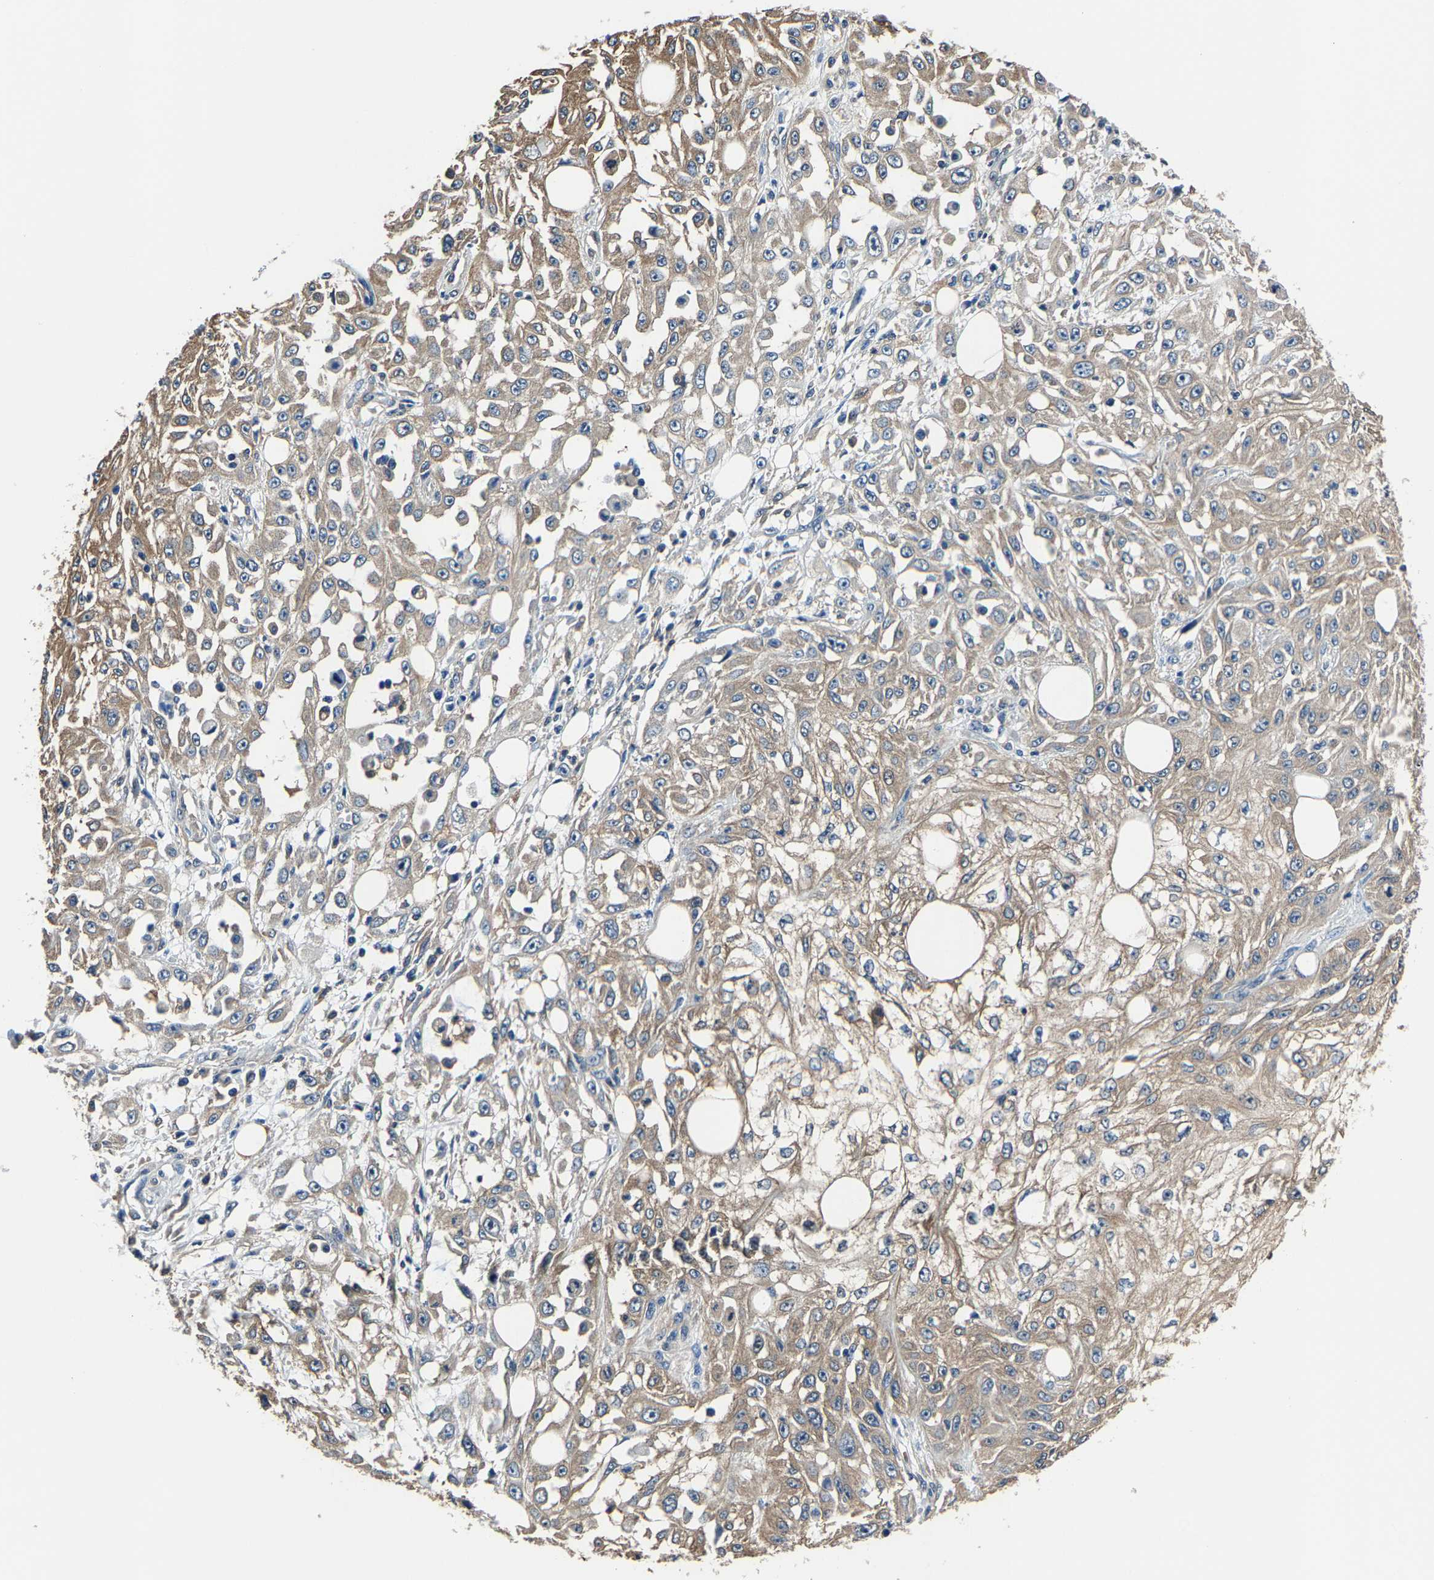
{"staining": {"intensity": "weak", "quantity": ">75%", "location": "cytoplasmic/membranous"}, "tissue": "skin cancer", "cell_type": "Tumor cells", "image_type": "cancer", "snomed": [{"axis": "morphology", "description": "Squamous cell carcinoma, NOS"}, {"axis": "morphology", "description": "Squamous cell carcinoma, metastatic, NOS"}, {"axis": "topography", "description": "Skin"}, {"axis": "topography", "description": "Lymph node"}], "caption": "DAB immunohistochemical staining of human skin cancer exhibits weak cytoplasmic/membranous protein expression in about >75% of tumor cells. (Stains: DAB (3,3'-diaminobenzidine) in brown, nuclei in blue, Microscopy: brightfield microscopy at high magnification).", "gene": "ALDOB", "patient": {"sex": "male", "age": 75}}